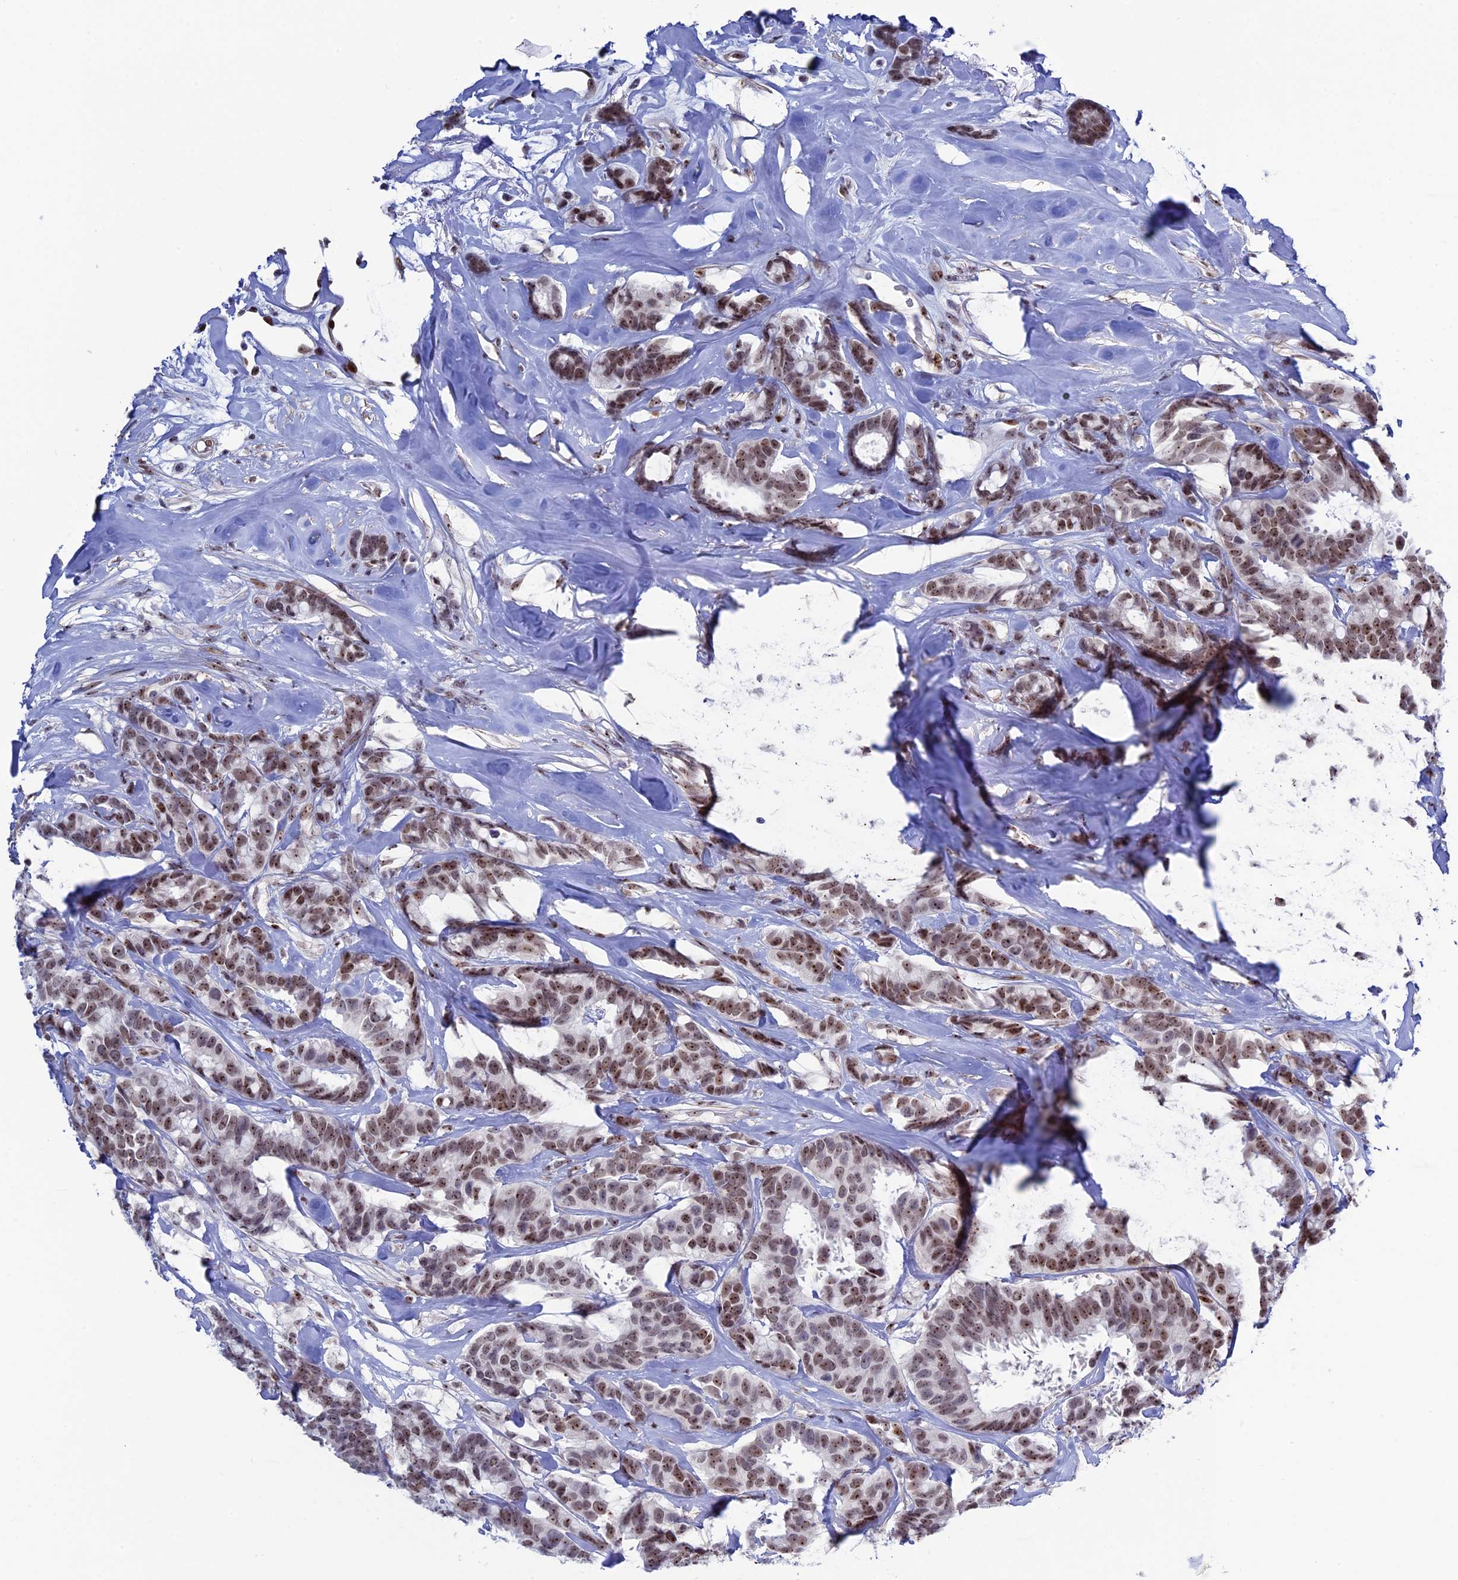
{"staining": {"intensity": "moderate", "quantity": ">75%", "location": "nuclear"}, "tissue": "breast cancer", "cell_type": "Tumor cells", "image_type": "cancer", "snomed": [{"axis": "morphology", "description": "Duct carcinoma"}, {"axis": "topography", "description": "Breast"}], "caption": "Immunohistochemistry photomicrograph of breast intraductal carcinoma stained for a protein (brown), which reveals medium levels of moderate nuclear staining in approximately >75% of tumor cells.", "gene": "CCDC86", "patient": {"sex": "female", "age": 87}}